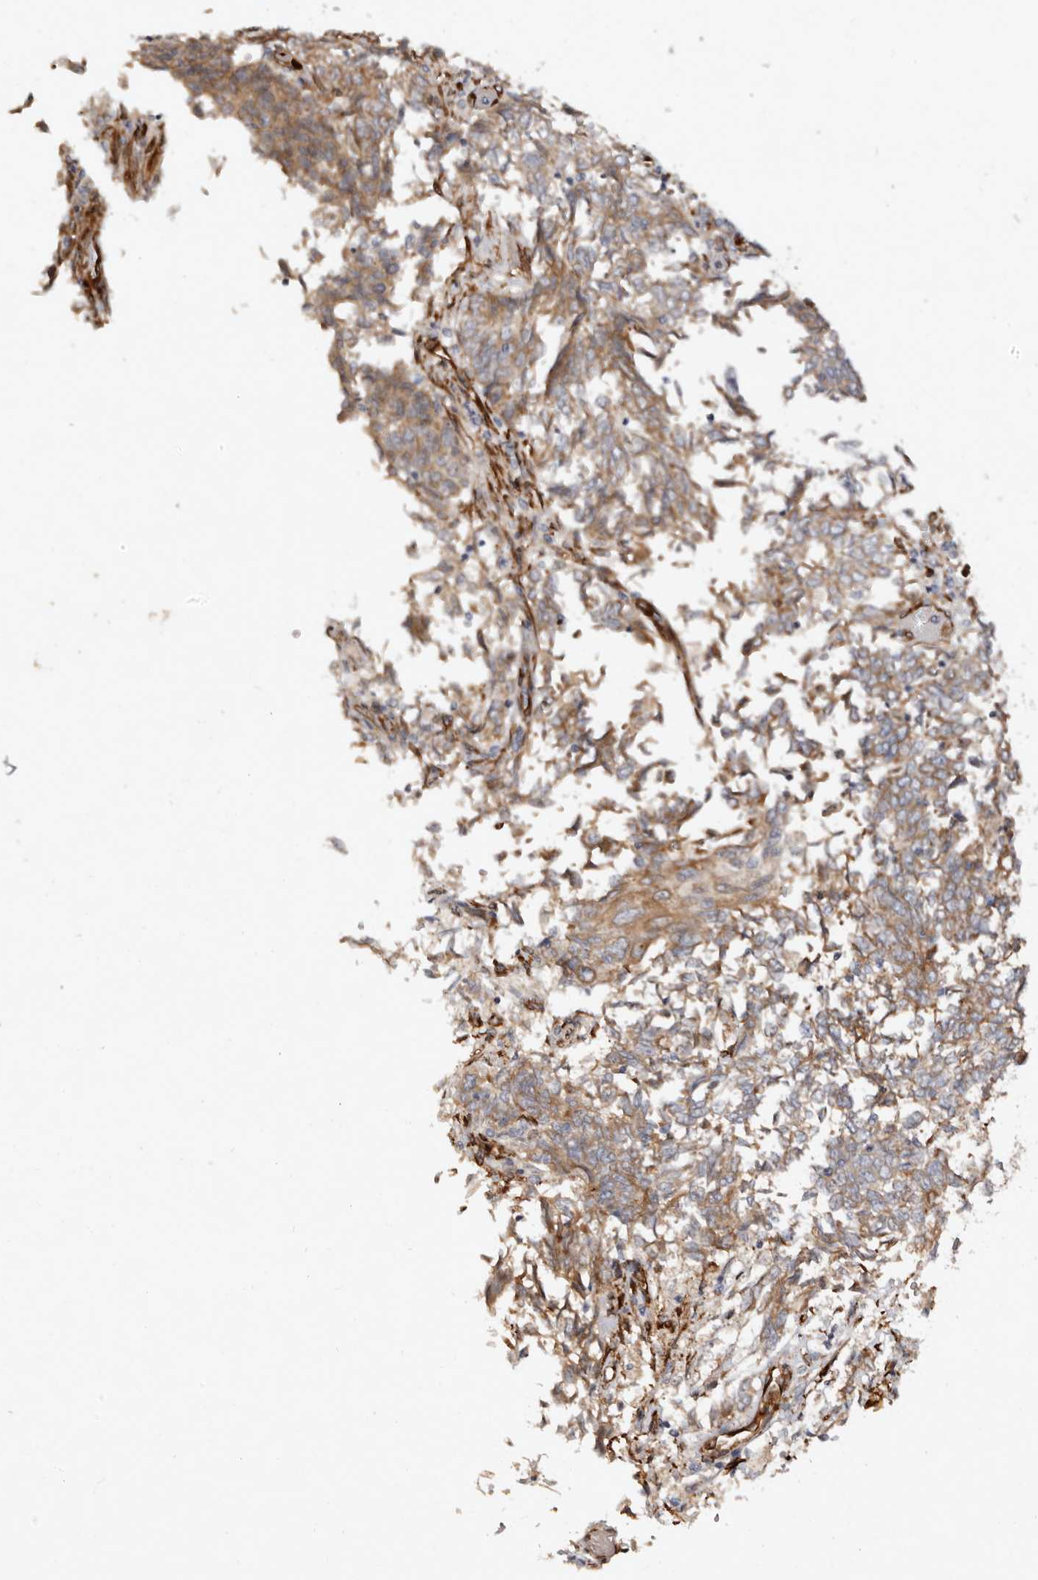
{"staining": {"intensity": "moderate", "quantity": ">75%", "location": "cytoplasmic/membranous"}, "tissue": "endometrial cancer", "cell_type": "Tumor cells", "image_type": "cancer", "snomed": [{"axis": "morphology", "description": "Adenocarcinoma, NOS"}, {"axis": "topography", "description": "Endometrium"}], "caption": "Immunohistochemistry (IHC) (DAB (3,3'-diaminobenzidine)) staining of human adenocarcinoma (endometrial) displays moderate cytoplasmic/membranous protein staining in about >75% of tumor cells.", "gene": "SERPINH1", "patient": {"sex": "female", "age": 80}}